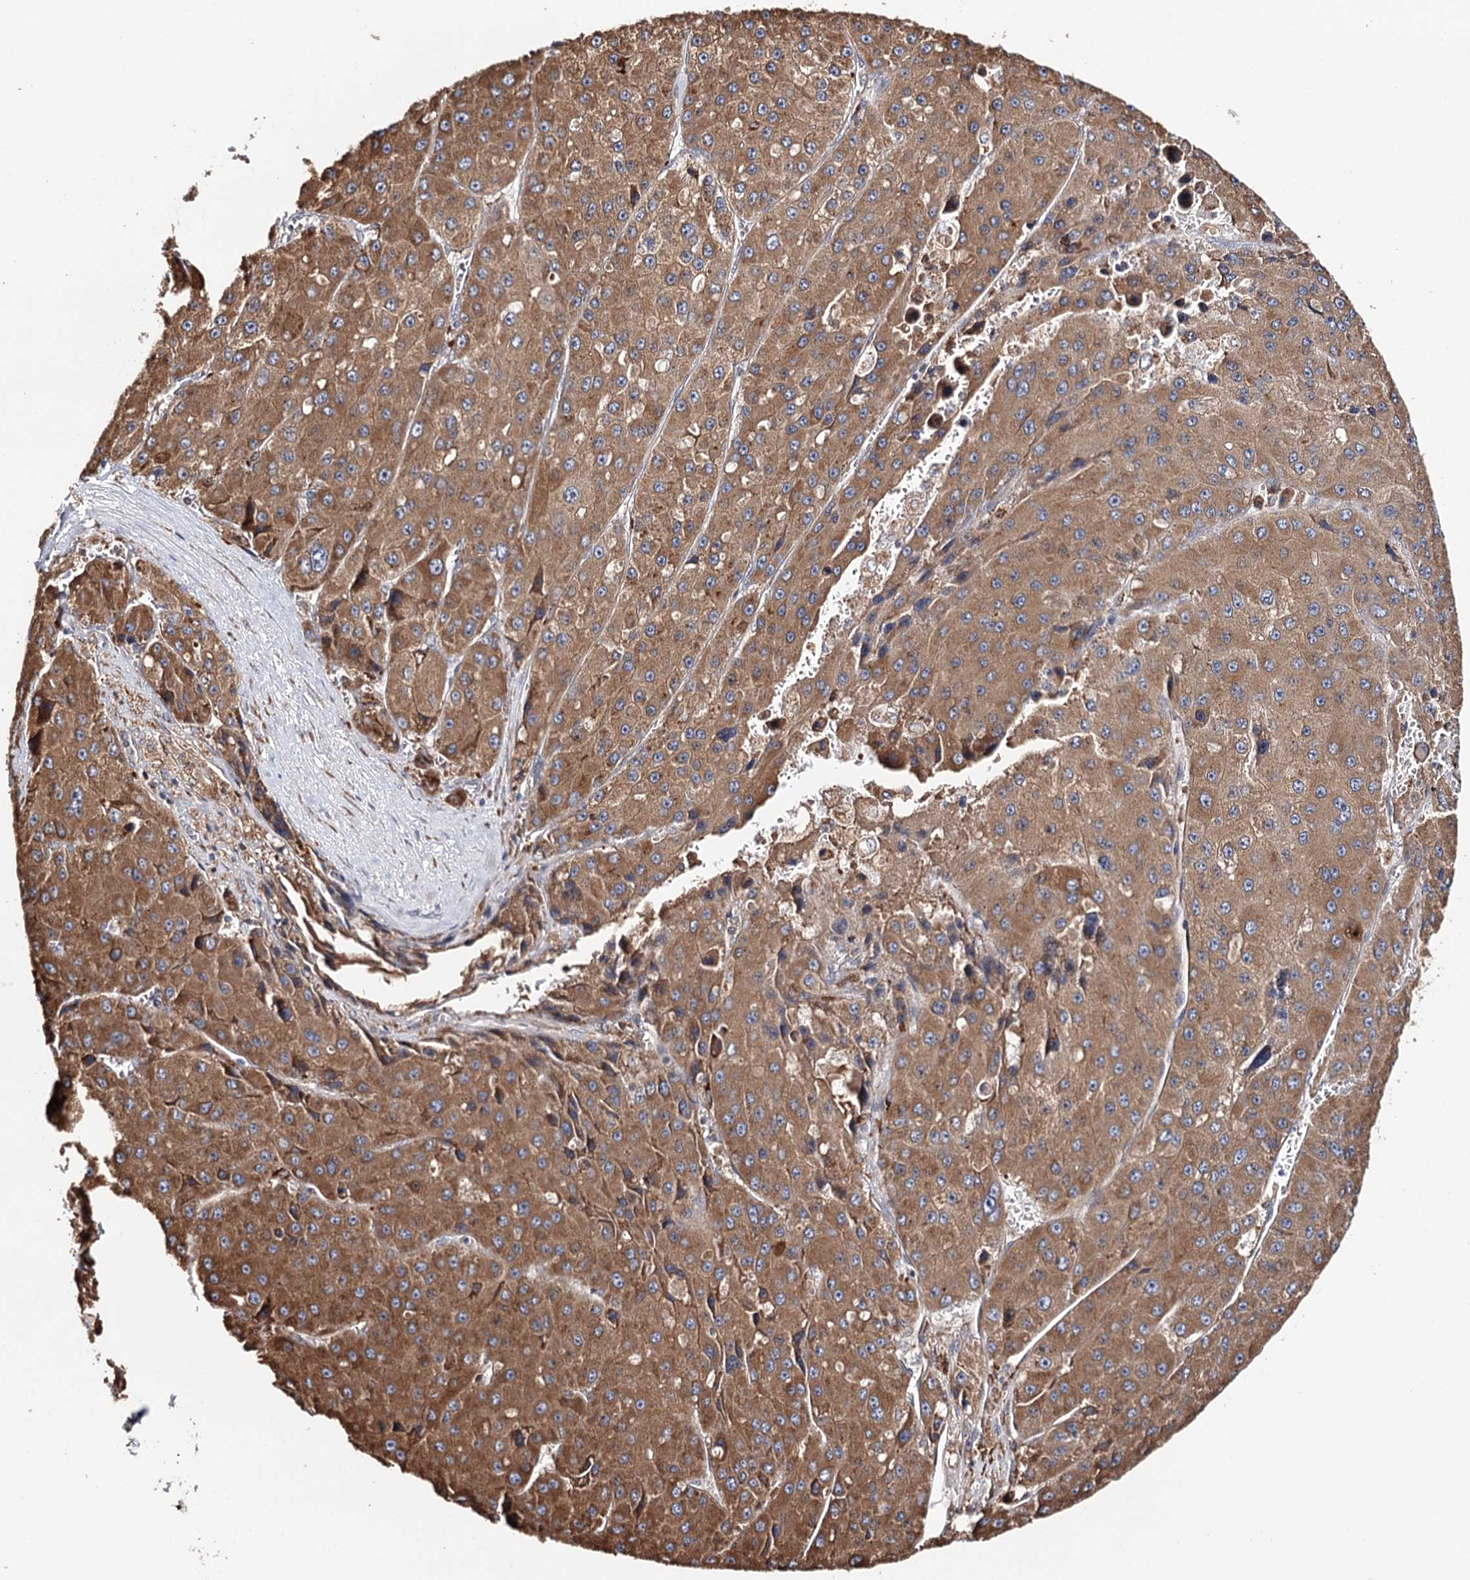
{"staining": {"intensity": "strong", "quantity": ">75%", "location": "cytoplasmic/membranous"}, "tissue": "liver cancer", "cell_type": "Tumor cells", "image_type": "cancer", "snomed": [{"axis": "morphology", "description": "Carcinoma, Hepatocellular, NOS"}, {"axis": "topography", "description": "Liver"}], "caption": "Liver hepatocellular carcinoma stained with DAB (3,3'-diaminobenzidine) IHC displays high levels of strong cytoplasmic/membranous positivity in about >75% of tumor cells. The protein is stained brown, and the nuclei are stained in blue (DAB IHC with brightfield microscopy, high magnification).", "gene": "VEGFA", "patient": {"sex": "female", "age": 73}}